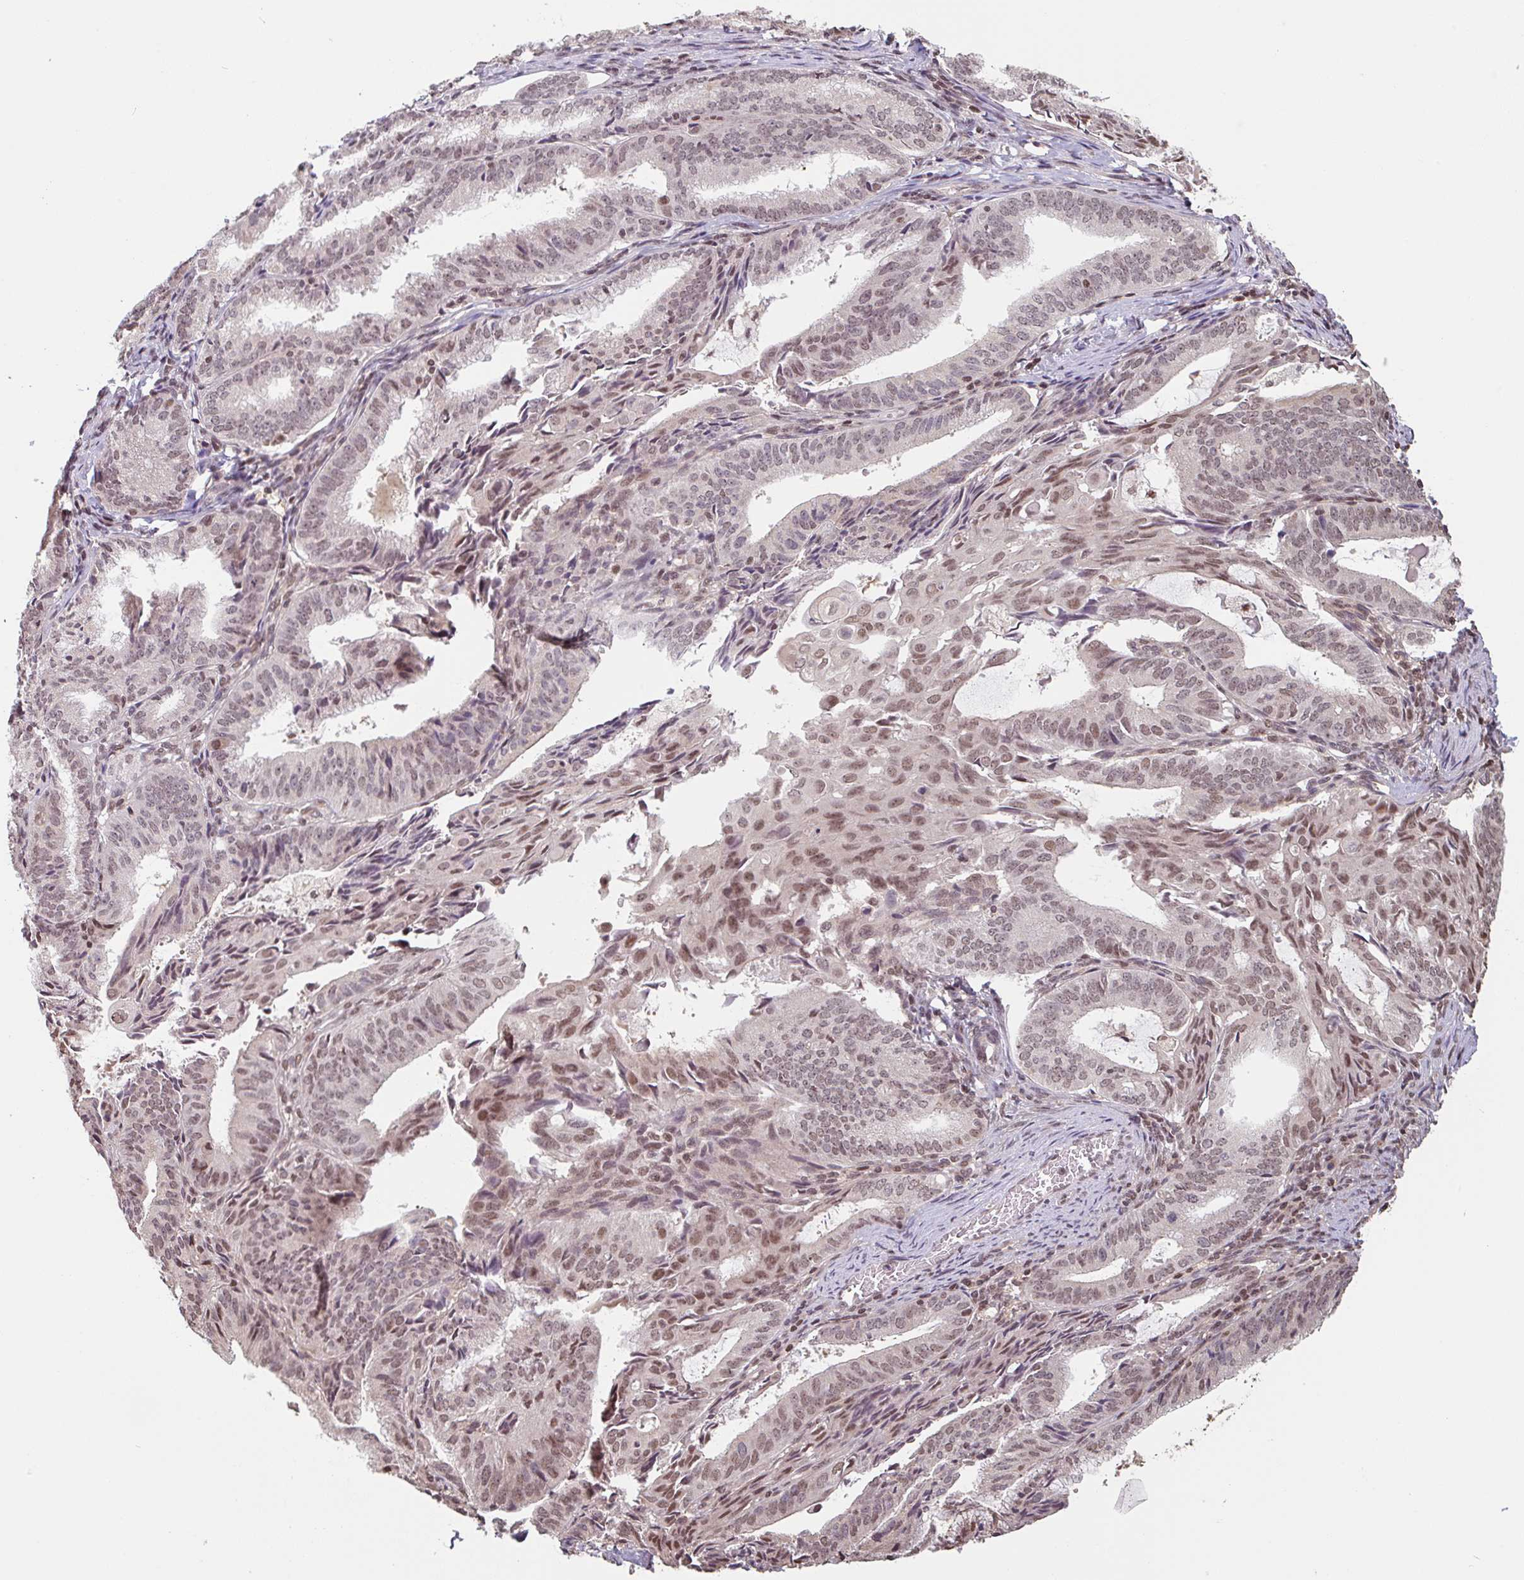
{"staining": {"intensity": "moderate", "quantity": ">75%", "location": "nuclear"}, "tissue": "endometrial cancer", "cell_type": "Tumor cells", "image_type": "cancer", "snomed": [{"axis": "morphology", "description": "Adenocarcinoma, NOS"}, {"axis": "topography", "description": "Endometrium"}], "caption": "A brown stain highlights moderate nuclear positivity of a protein in adenocarcinoma (endometrial) tumor cells.", "gene": "DR1", "patient": {"sex": "female", "age": 49}}